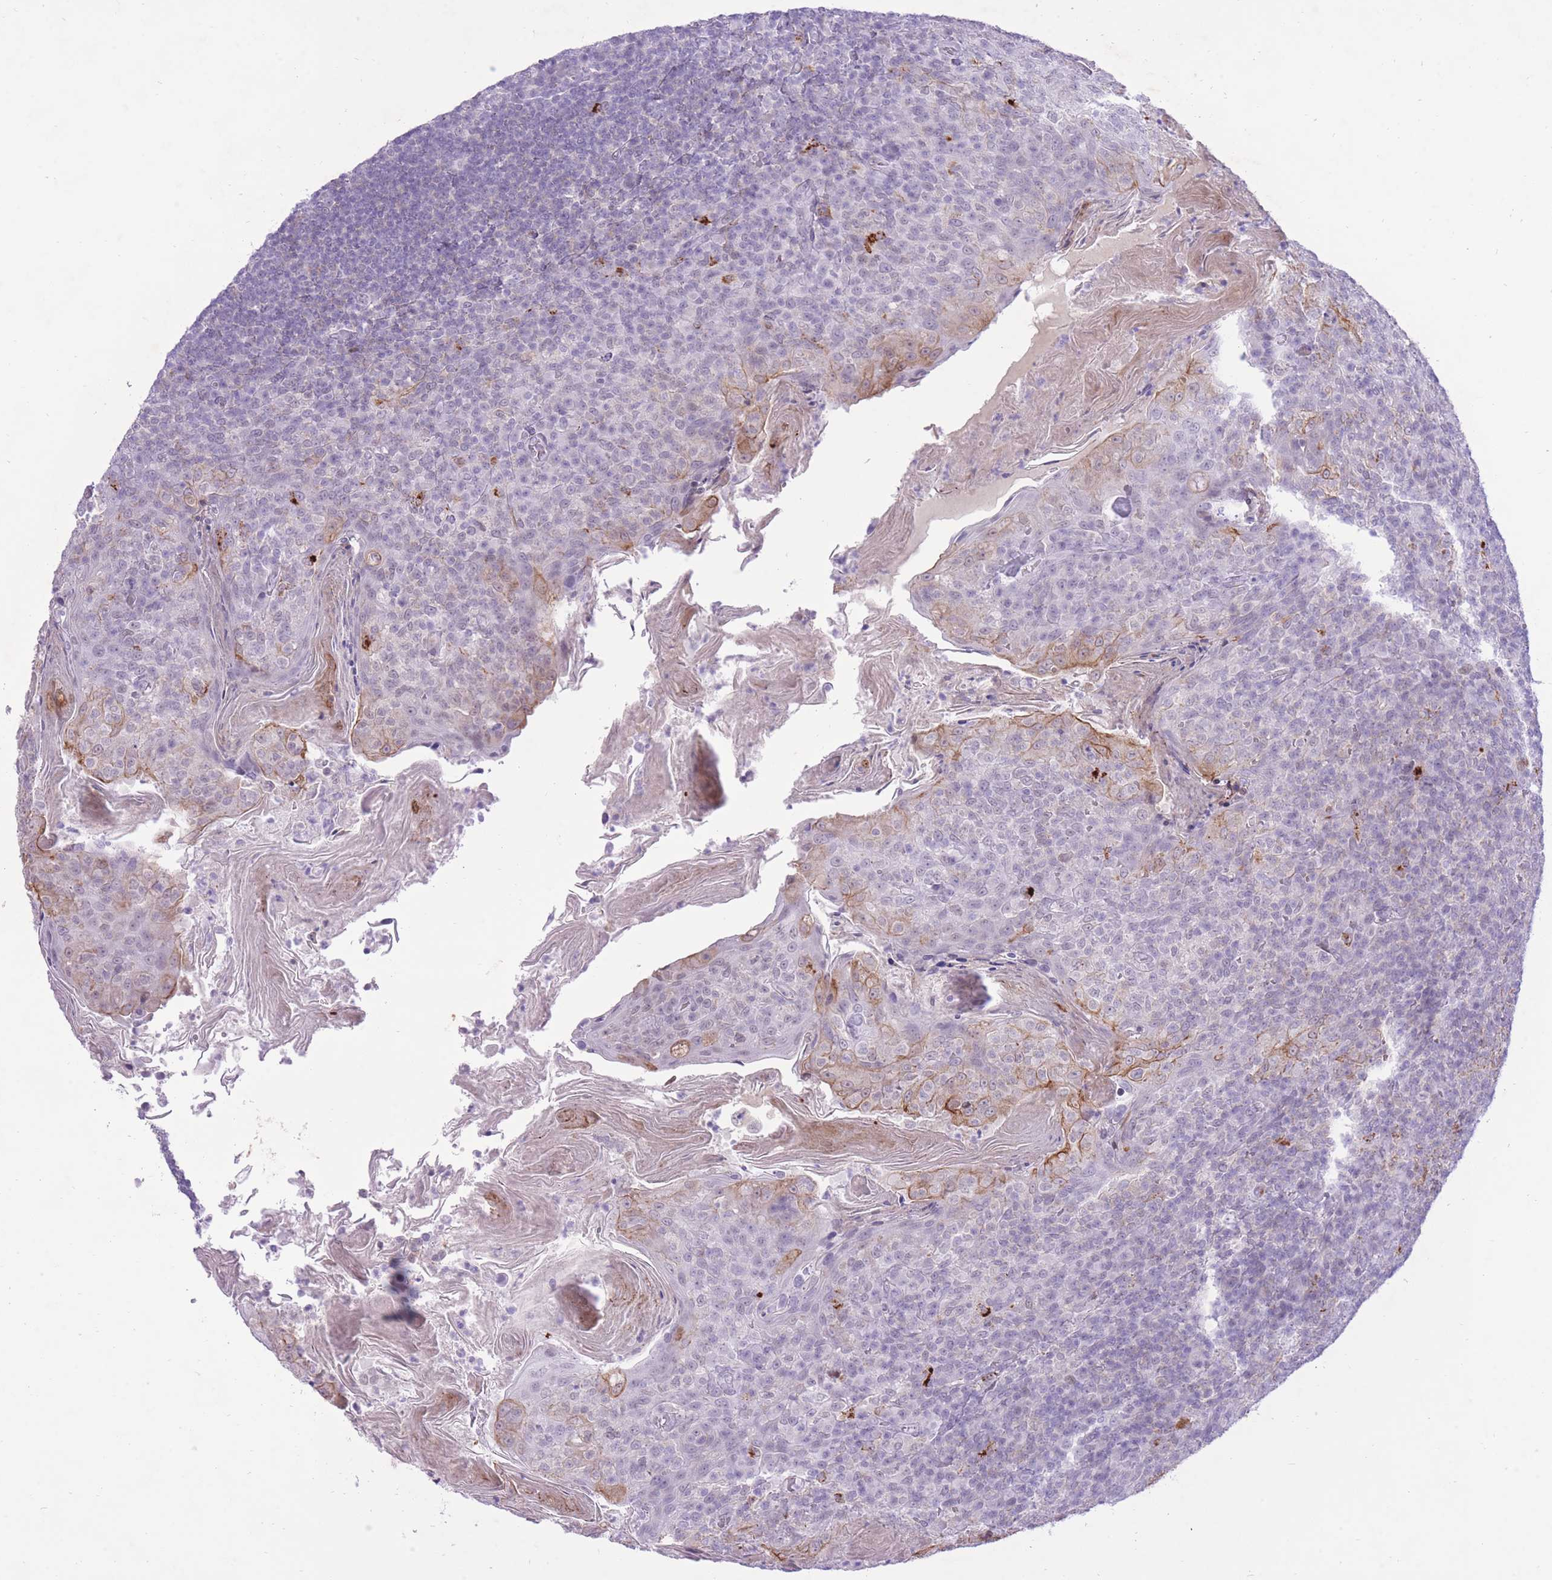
{"staining": {"intensity": "negative", "quantity": "none", "location": "none"}, "tissue": "tonsil", "cell_type": "Germinal center cells", "image_type": "normal", "snomed": [{"axis": "morphology", "description": "Normal tissue, NOS"}, {"axis": "topography", "description": "Tonsil"}], "caption": "An immunohistochemistry photomicrograph of benign tonsil is shown. There is no staining in germinal center cells of tonsil. Nuclei are stained in blue.", "gene": "MEIS3", "patient": {"sex": "female", "age": 10}}